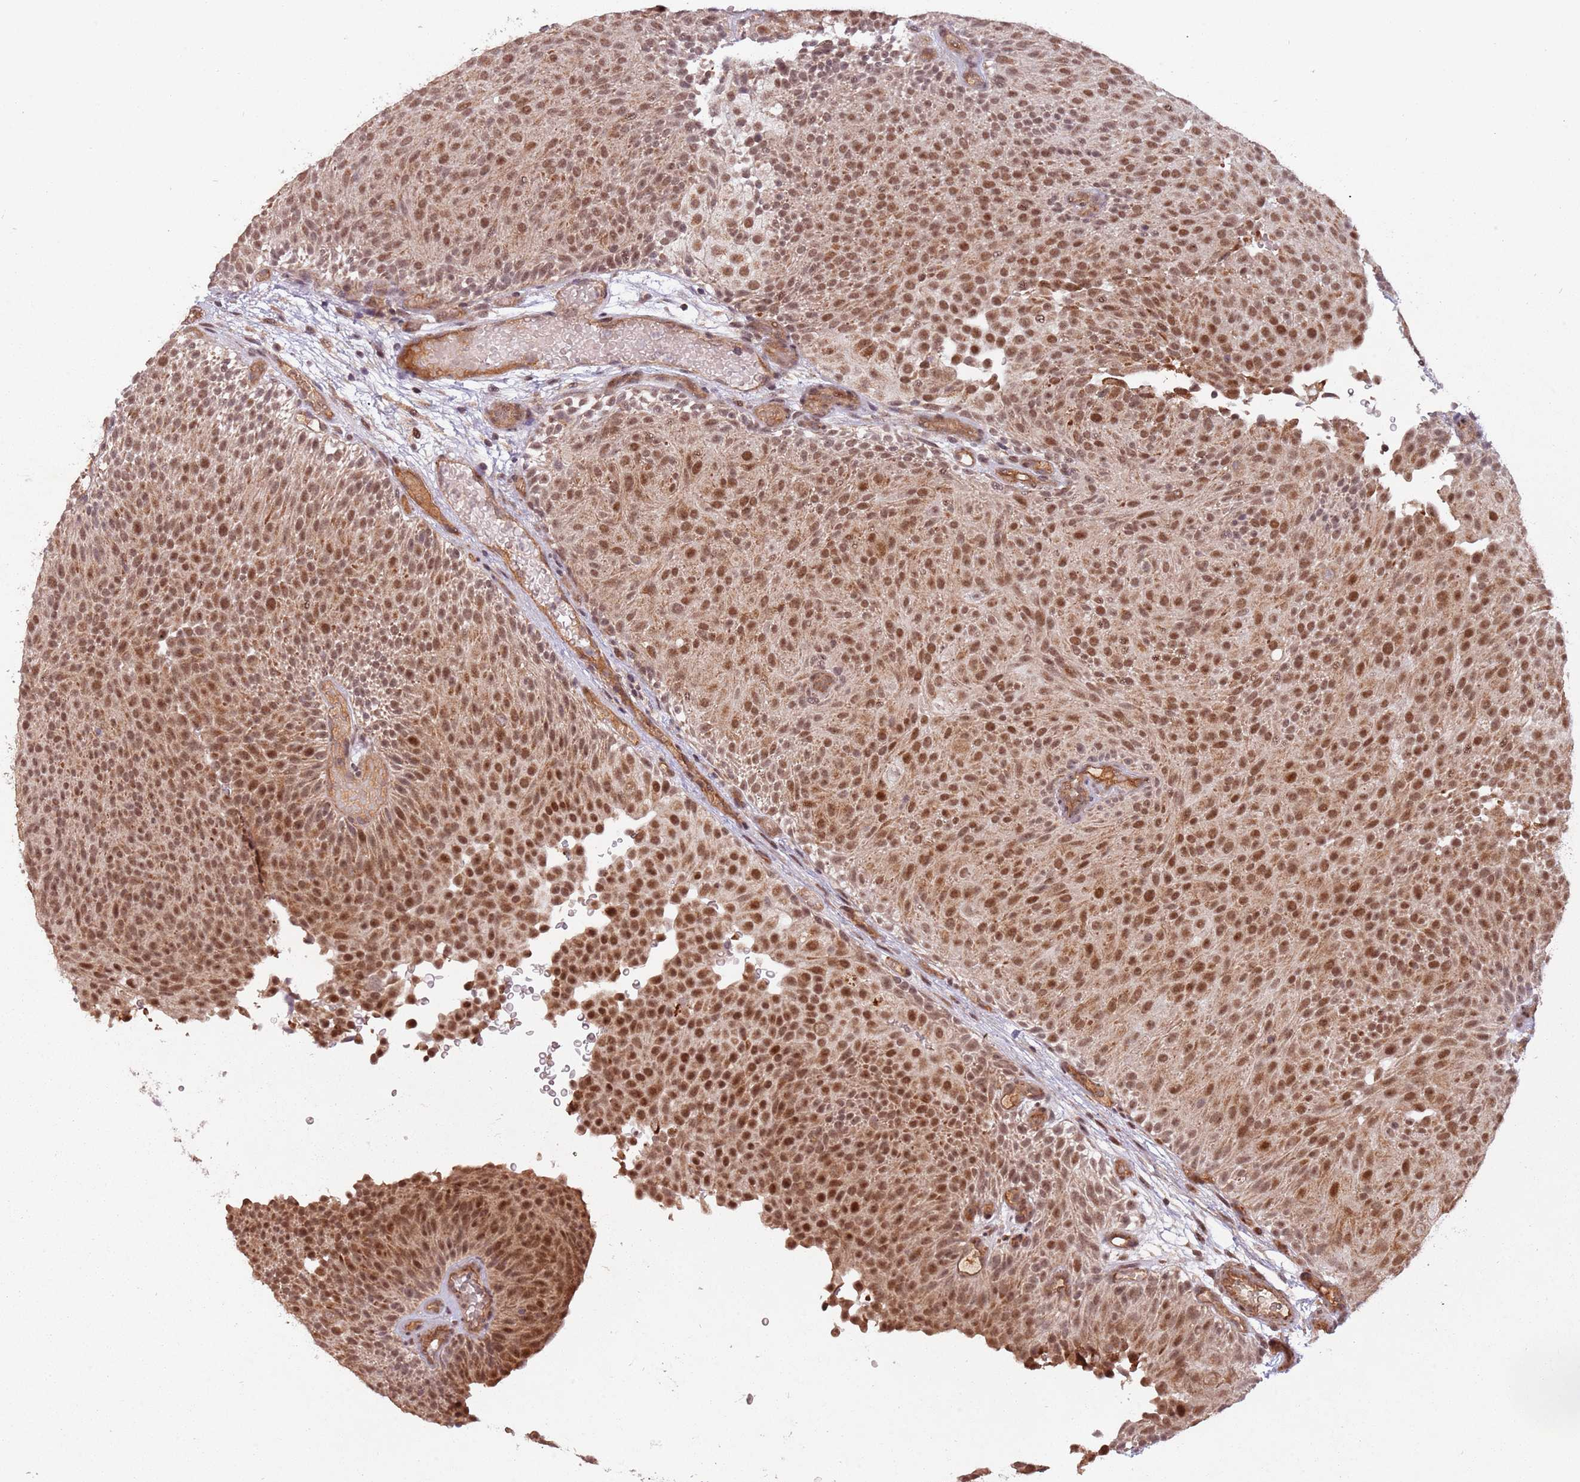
{"staining": {"intensity": "moderate", "quantity": ">75%", "location": "nuclear"}, "tissue": "urothelial cancer", "cell_type": "Tumor cells", "image_type": "cancer", "snomed": [{"axis": "morphology", "description": "Urothelial carcinoma, Low grade"}, {"axis": "topography", "description": "Urinary bladder"}], "caption": "Urothelial cancer stained with a protein marker displays moderate staining in tumor cells.", "gene": "SUDS3", "patient": {"sex": "male", "age": 78}}